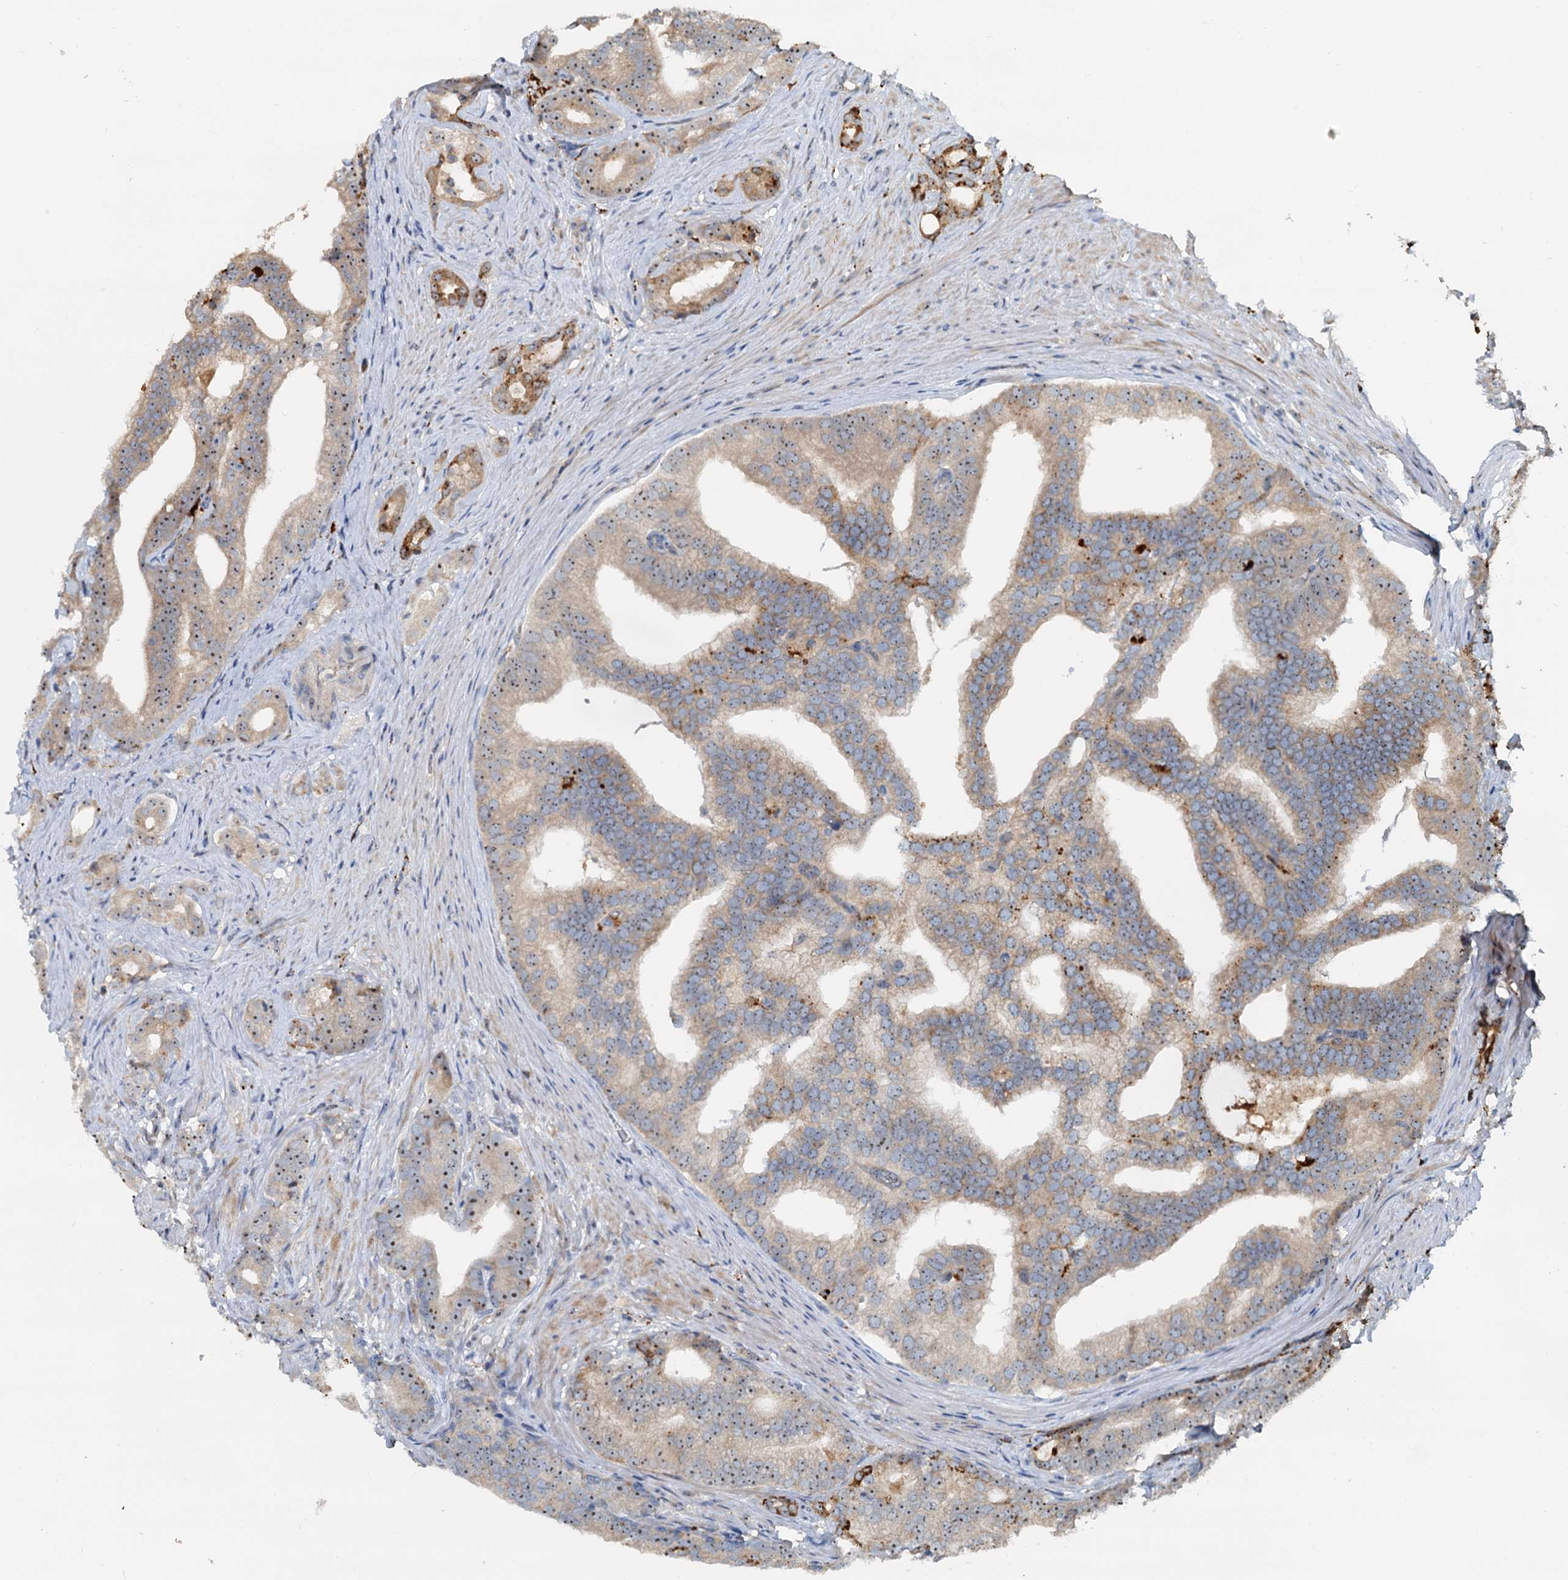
{"staining": {"intensity": "moderate", "quantity": ">75%", "location": "nuclear"}, "tissue": "prostate cancer", "cell_type": "Tumor cells", "image_type": "cancer", "snomed": [{"axis": "morphology", "description": "Adenocarcinoma, Low grade"}, {"axis": "topography", "description": "Prostate"}], "caption": "IHC (DAB (3,3'-diaminobenzidine)) staining of adenocarcinoma (low-grade) (prostate) demonstrates moderate nuclear protein staining in approximately >75% of tumor cells.", "gene": "RGS7BP", "patient": {"sex": "male", "age": 71}}